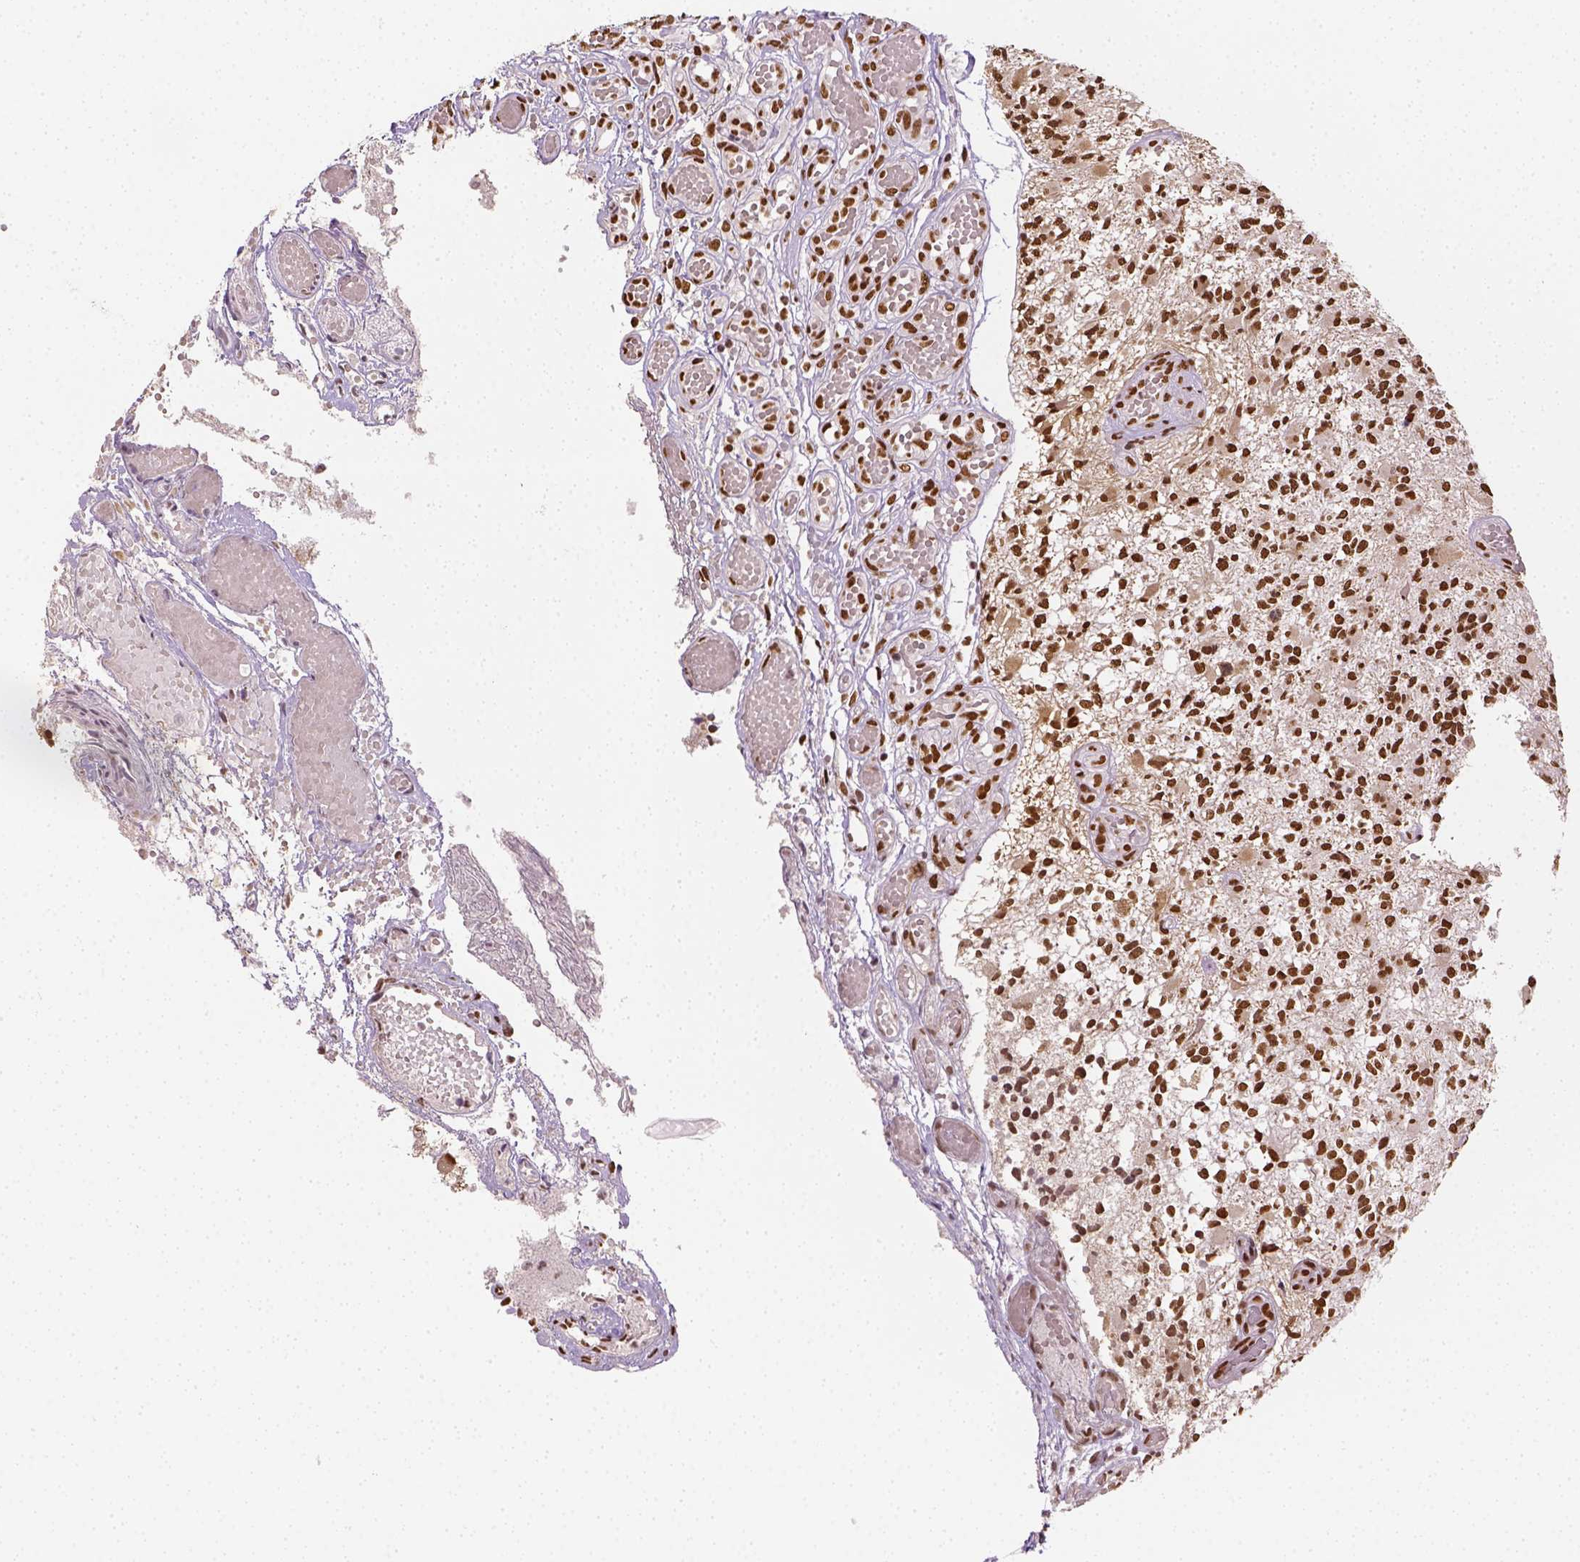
{"staining": {"intensity": "strong", "quantity": ">75%", "location": "nuclear"}, "tissue": "glioma", "cell_type": "Tumor cells", "image_type": "cancer", "snomed": [{"axis": "morphology", "description": "Glioma, malignant, High grade"}, {"axis": "topography", "description": "Brain"}], "caption": "There is high levels of strong nuclear positivity in tumor cells of malignant high-grade glioma, as demonstrated by immunohistochemical staining (brown color).", "gene": "FANCE", "patient": {"sex": "female", "age": 63}}